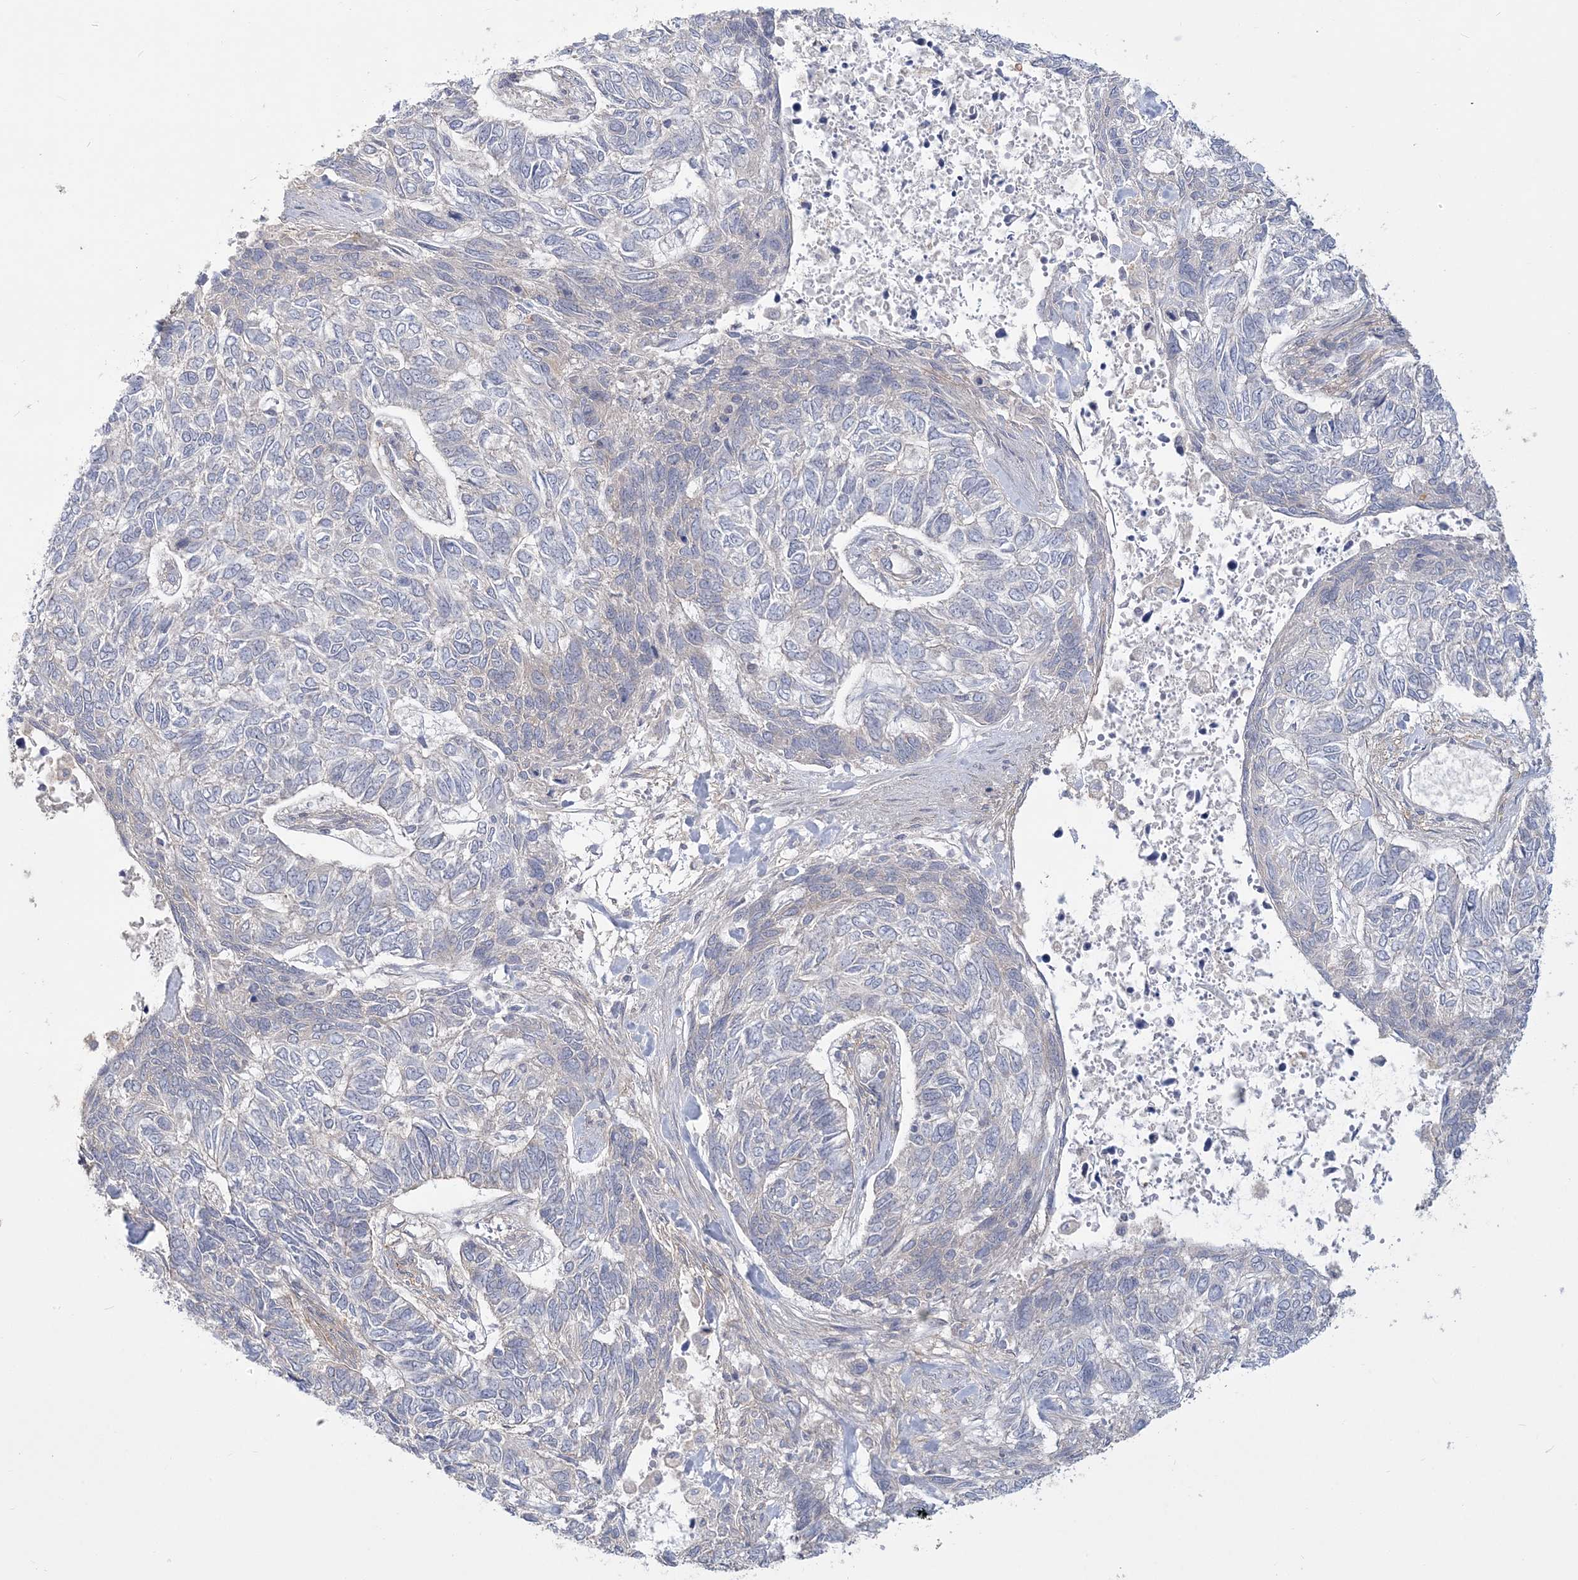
{"staining": {"intensity": "moderate", "quantity": "<25%", "location": "cytoplasmic/membranous"}, "tissue": "skin cancer", "cell_type": "Tumor cells", "image_type": "cancer", "snomed": [{"axis": "morphology", "description": "Basal cell carcinoma"}, {"axis": "topography", "description": "Skin"}], "caption": "Immunohistochemistry of human skin cancer demonstrates low levels of moderate cytoplasmic/membranous positivity in approximately <25% of tumor cells.", "gene": "ANKS1A", "patient": {"sex": "female", "age": 65}}